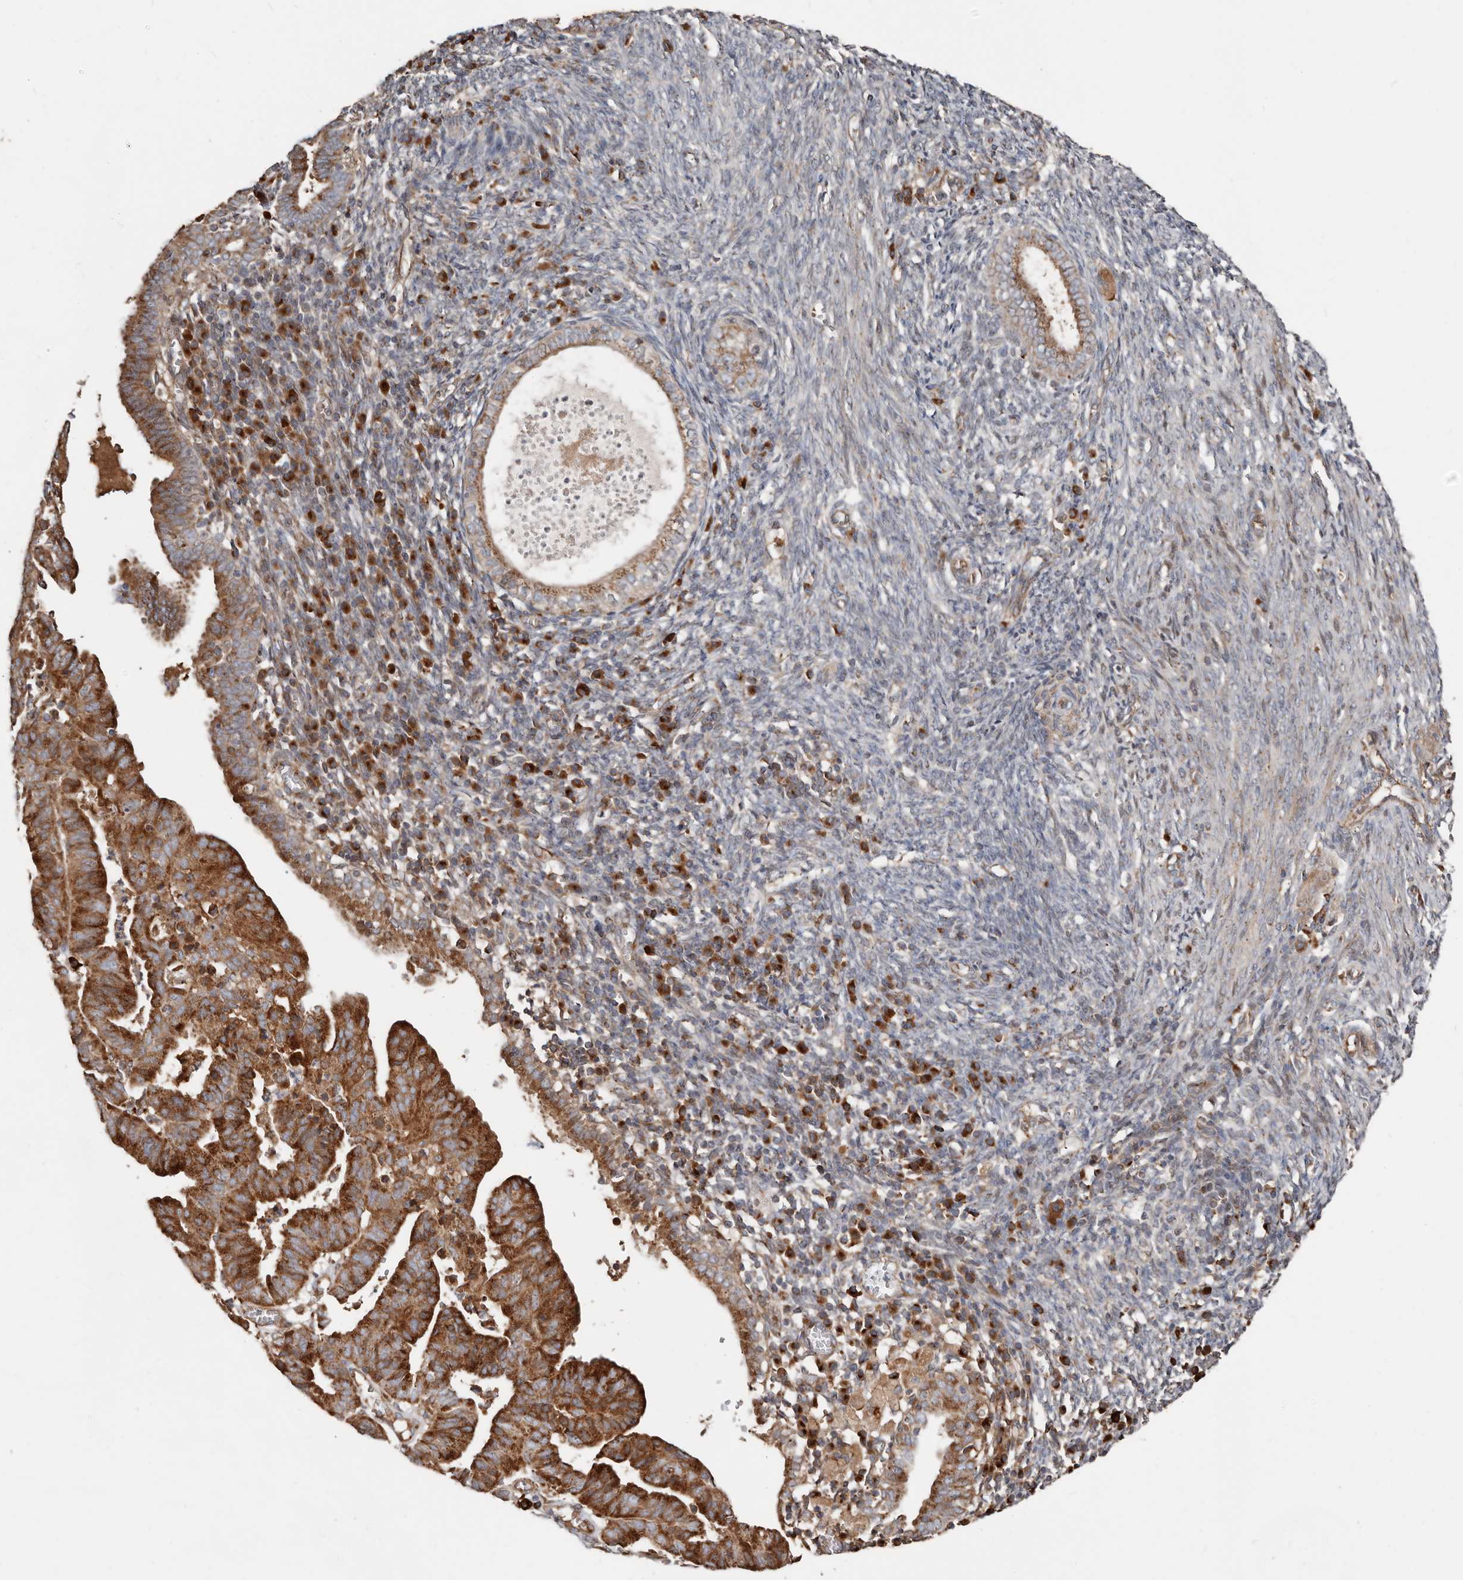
{"staining": {"intensity": "strong", "quantity": ">75%", "location": "cytoplasmic/membranous"}, "tissue": "endometrial cancer", "cell_type": "Tumor cells", "image_type": "cancer", "snomed": [{"axis": "morphology", "description": "Adenocarcinoma, NOS"}, {"axis": "topography", "description": "Uterus"}], "caption": "Tumor cells demonstrate strong cytoplasmic/membranous expression in about >75% of cells in endometrial adenocarcinoma. (brown staining indicates protein expression, while blue staining denotes nuclei).", "gene": "COG1", "patient": {"sex": "female", "age": 77}}